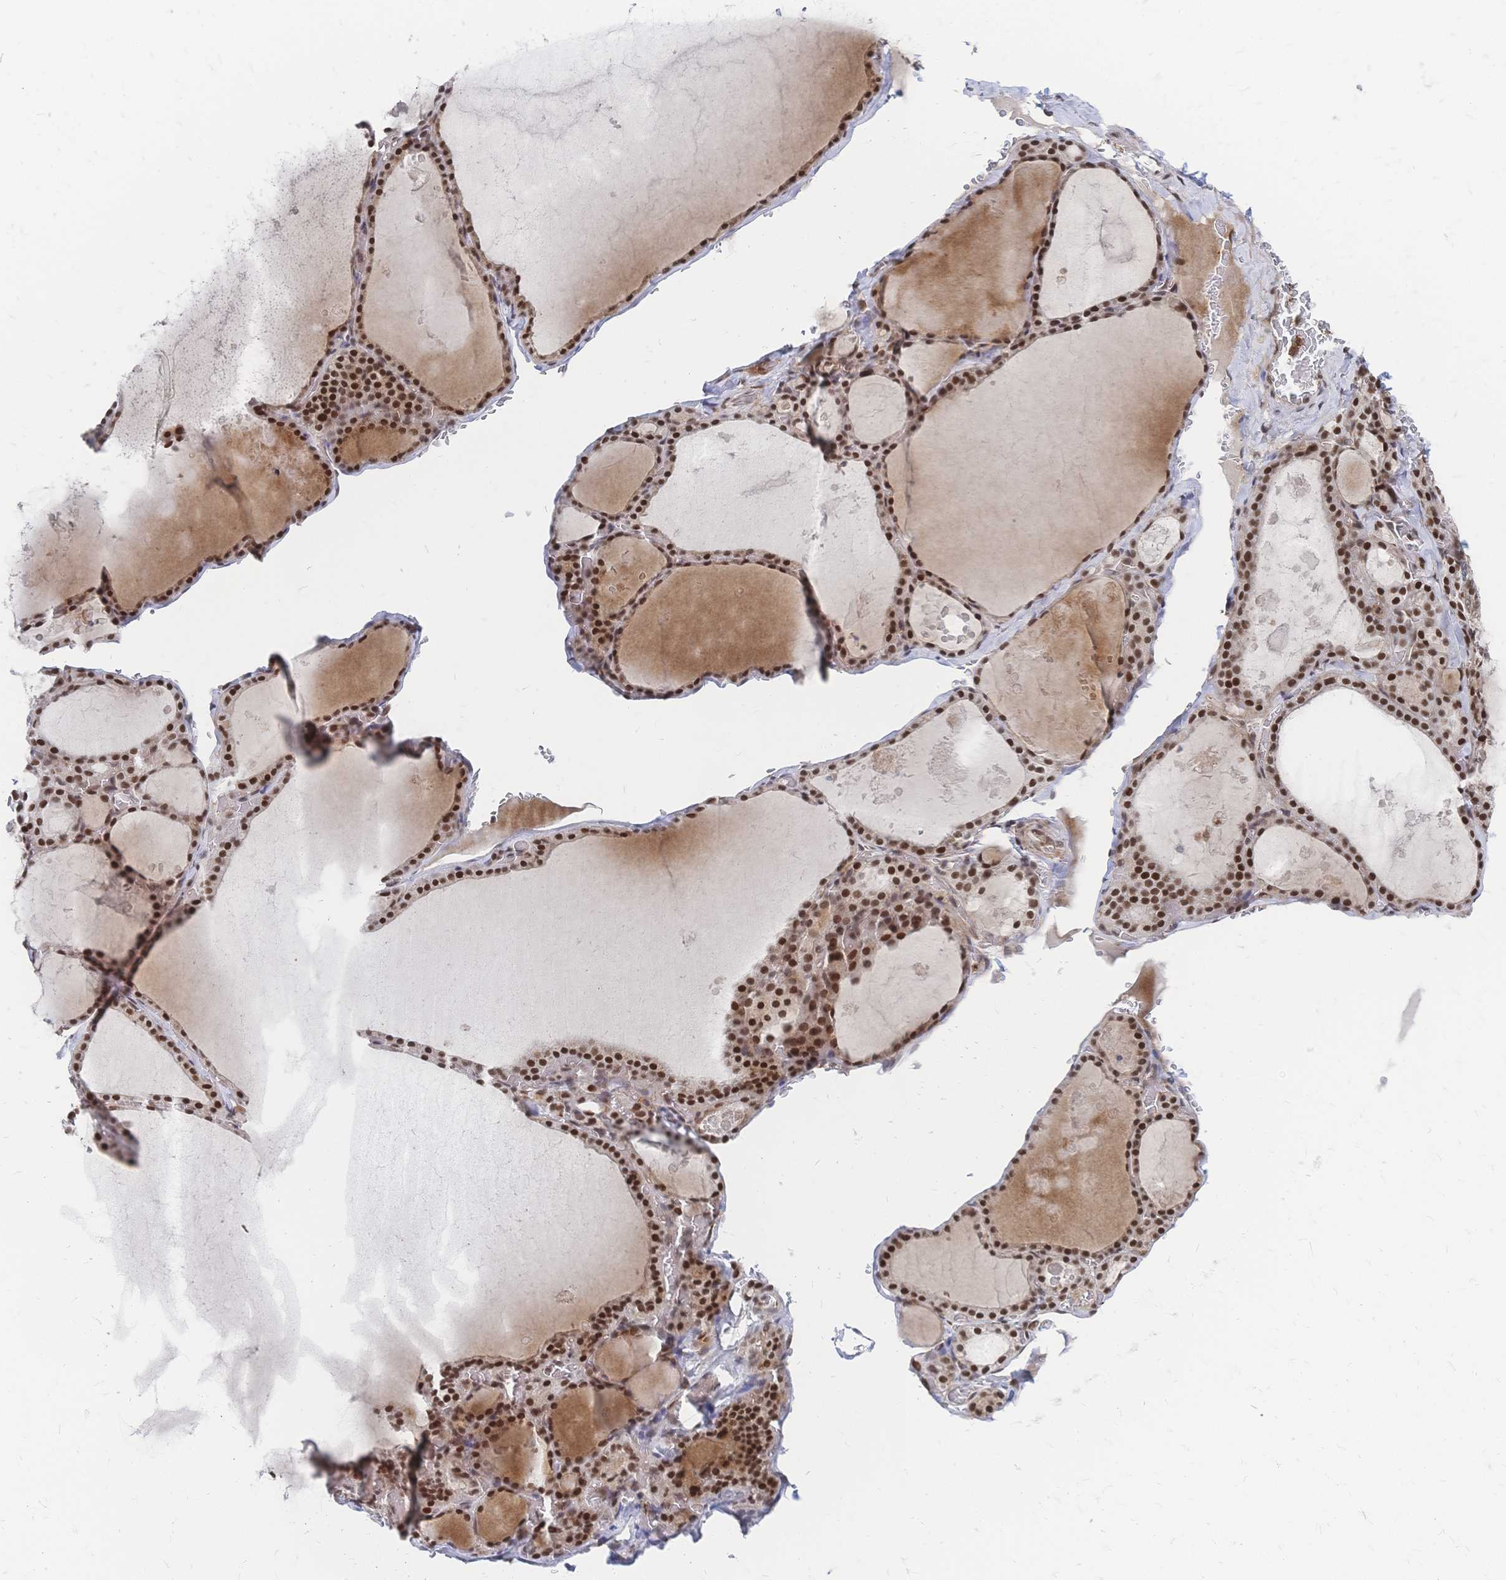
{"staining": {"intensity": "strong", "quantity": ">75%", "location": "nuclear"}, "tissue": "thyroid gland", "cell_type": "Glandular cells", "image_type": "normal", "snomed": [{"axis": "morphology", "description": "Normal tissue, NOS"}, {"axis": "topography", "description": "Thyroid gland"}], "caption": "This photomicrograph shows immunohistochemistry (IHC) staining of unremarkable human thyroid gland, with high strong nuclear positivity in about >75% of glandular cells.", "gene": "NELFA", "patient": {"sex": "male", "age": 56}}